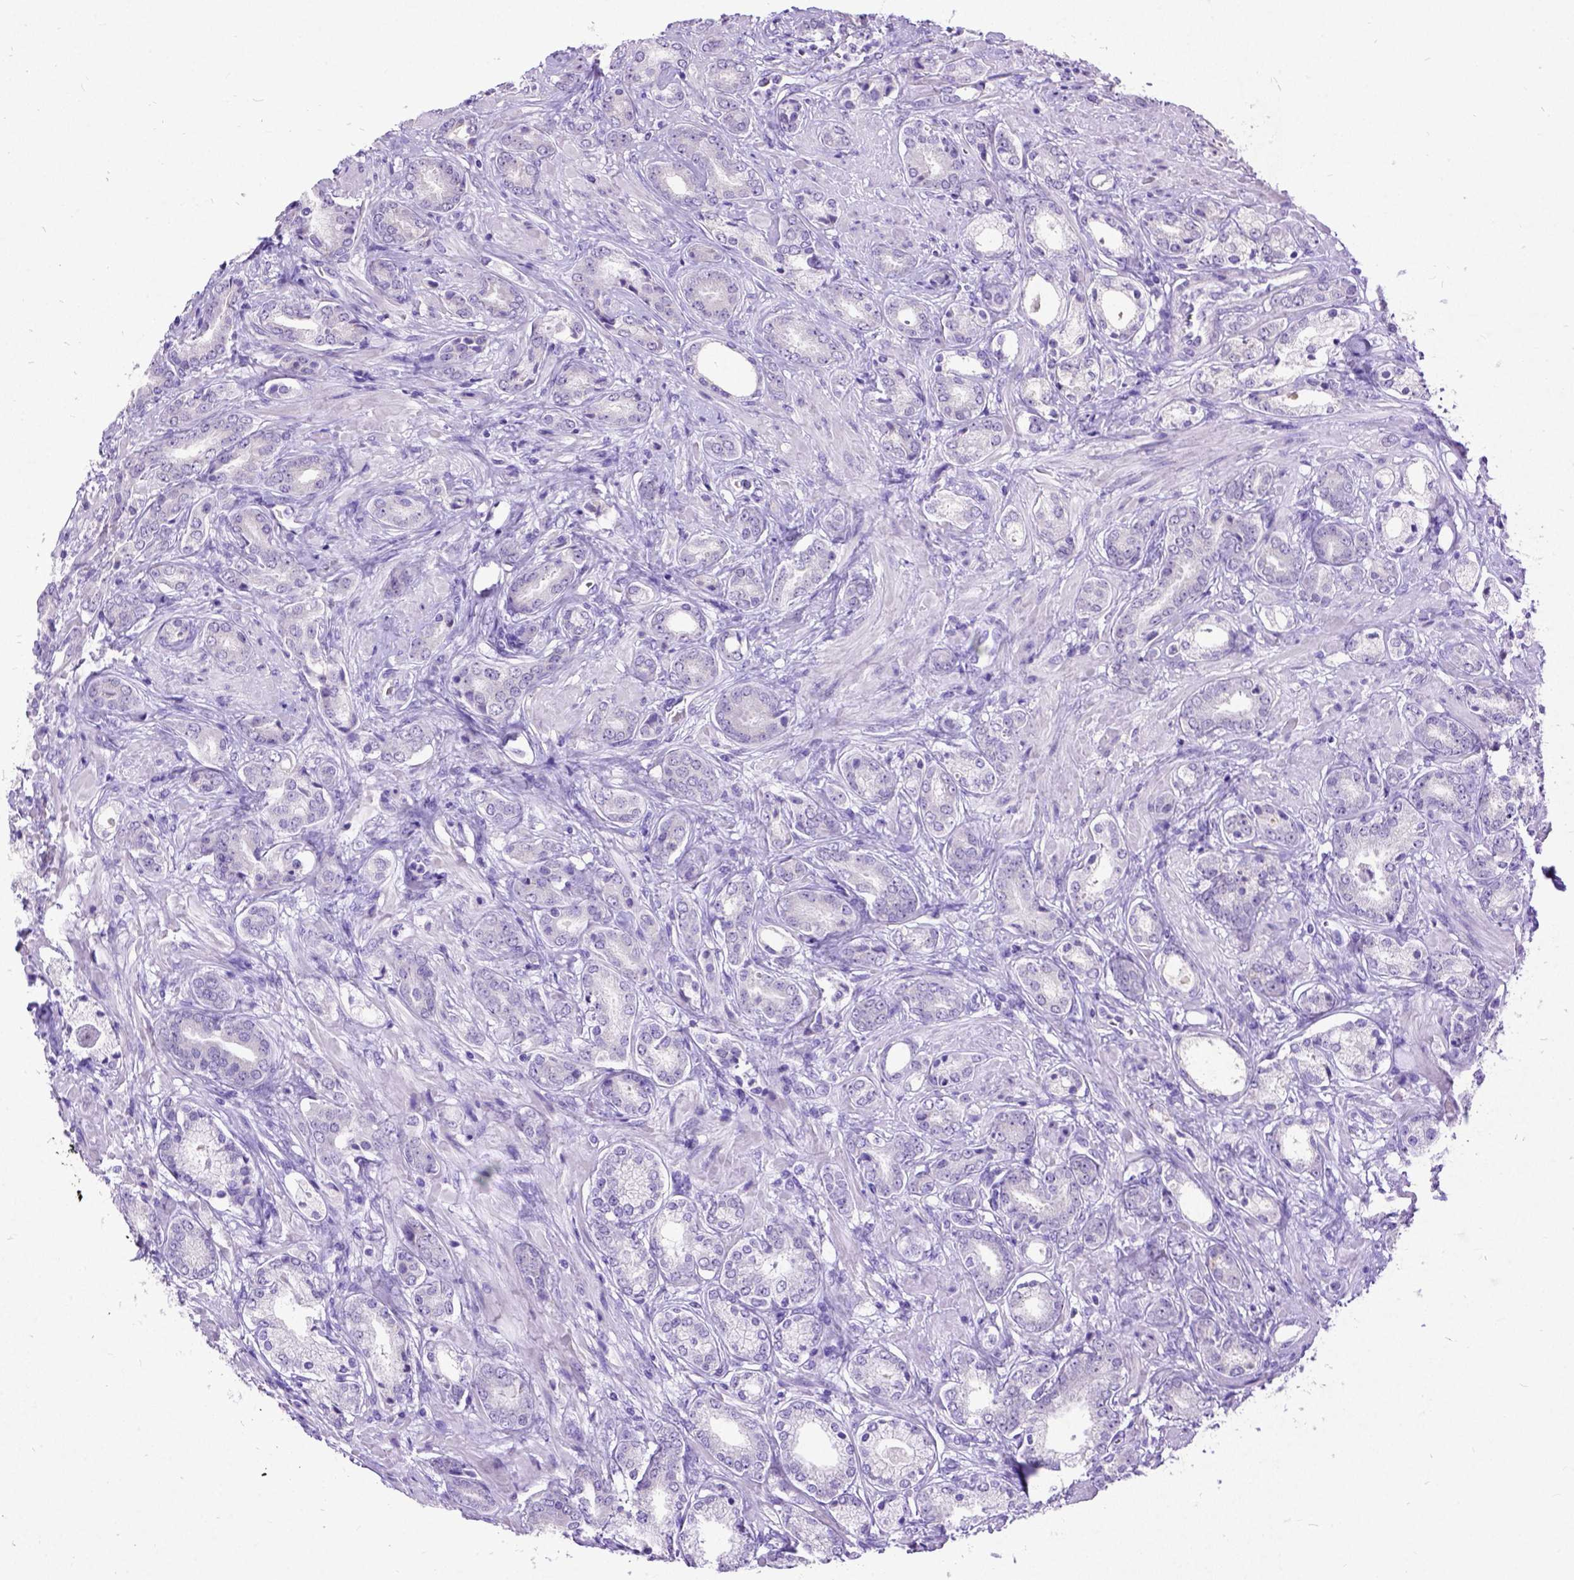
{"staining": {"intensity": "negative", "quantity": "none", "location": "none"}, "tissue": "prostate cancer", "cell_type": "Tumor cells", "image_type": "cancer", "snomed": [{"axis": "morphology", "description": "Adenocarcinoma, High grade"}, {"axis": "topography", "description": "Prostate"}], "caption": "A photomicrograph of human prostate adenocarcinoma (high-grade) is negative for staining in tumor cells. (Brightfield microscopy of DAB (3,3'-diaminobenzidine) IHC at high magnification).", "gene": "NEUROD4", "patient": {"sex": "male", "age": 56}}